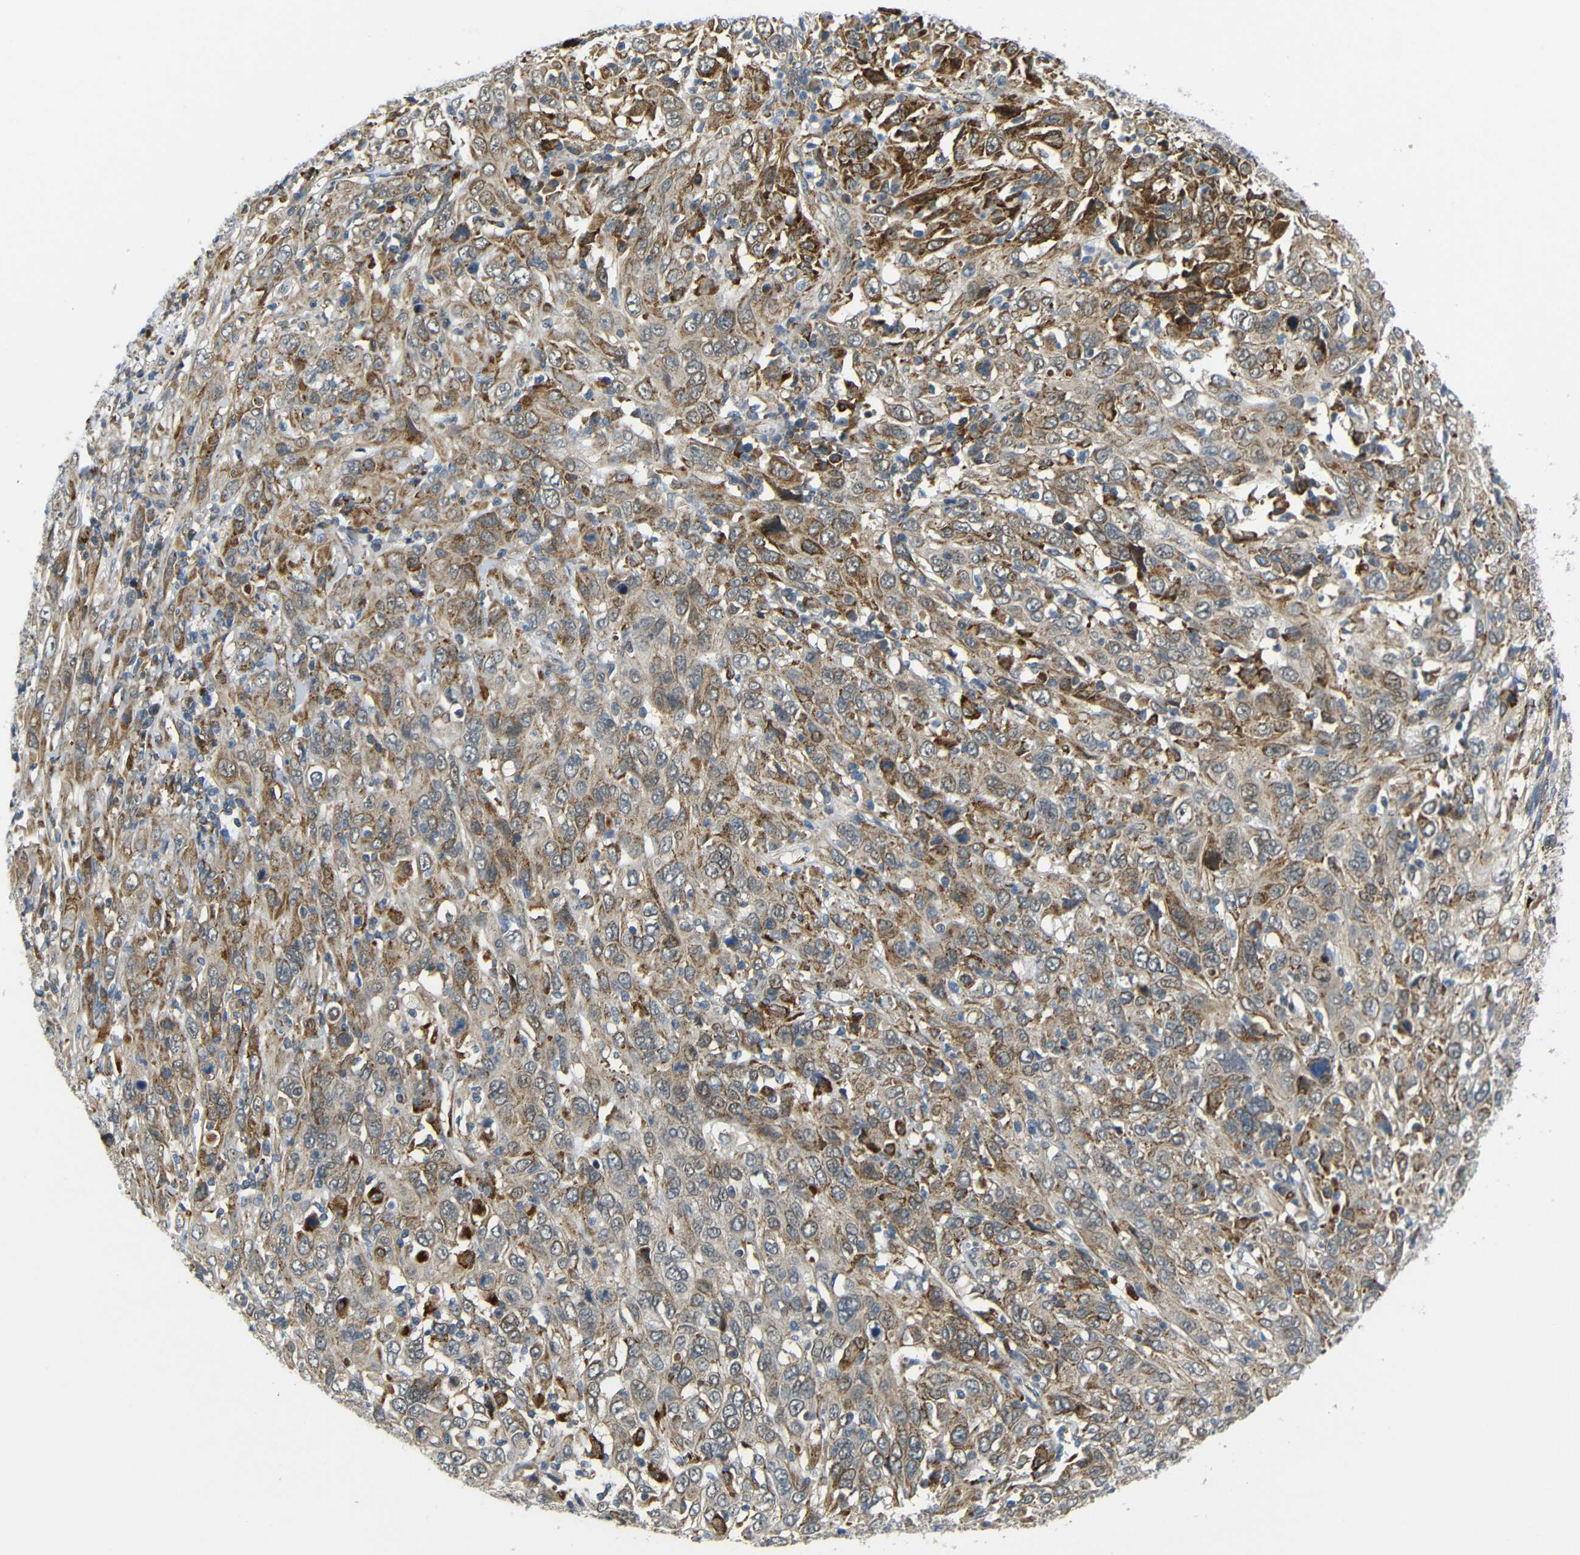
{"staining": {"intensity": "moderate", "quantity": ">75%", "location": "cytoplasmic/membranous"}, "tissue": "cervical cancer", "cell_type": "Tumor cells", "image_type": "cancer", "snomed": [{"axis": "morphology", "description": "Squamous cell carcinoma, NOS"}, {"axis": "topography", "description": "Cervix"}], "caption": "This is a micrograph of IHC staining of cervical cancer (squamous cell carcinoma), which shows moderate staining in the cytoplasmic/membranous of tumor cells.", "gene": "SYDE1", "patient": {"sex": "female", "age": 46}}